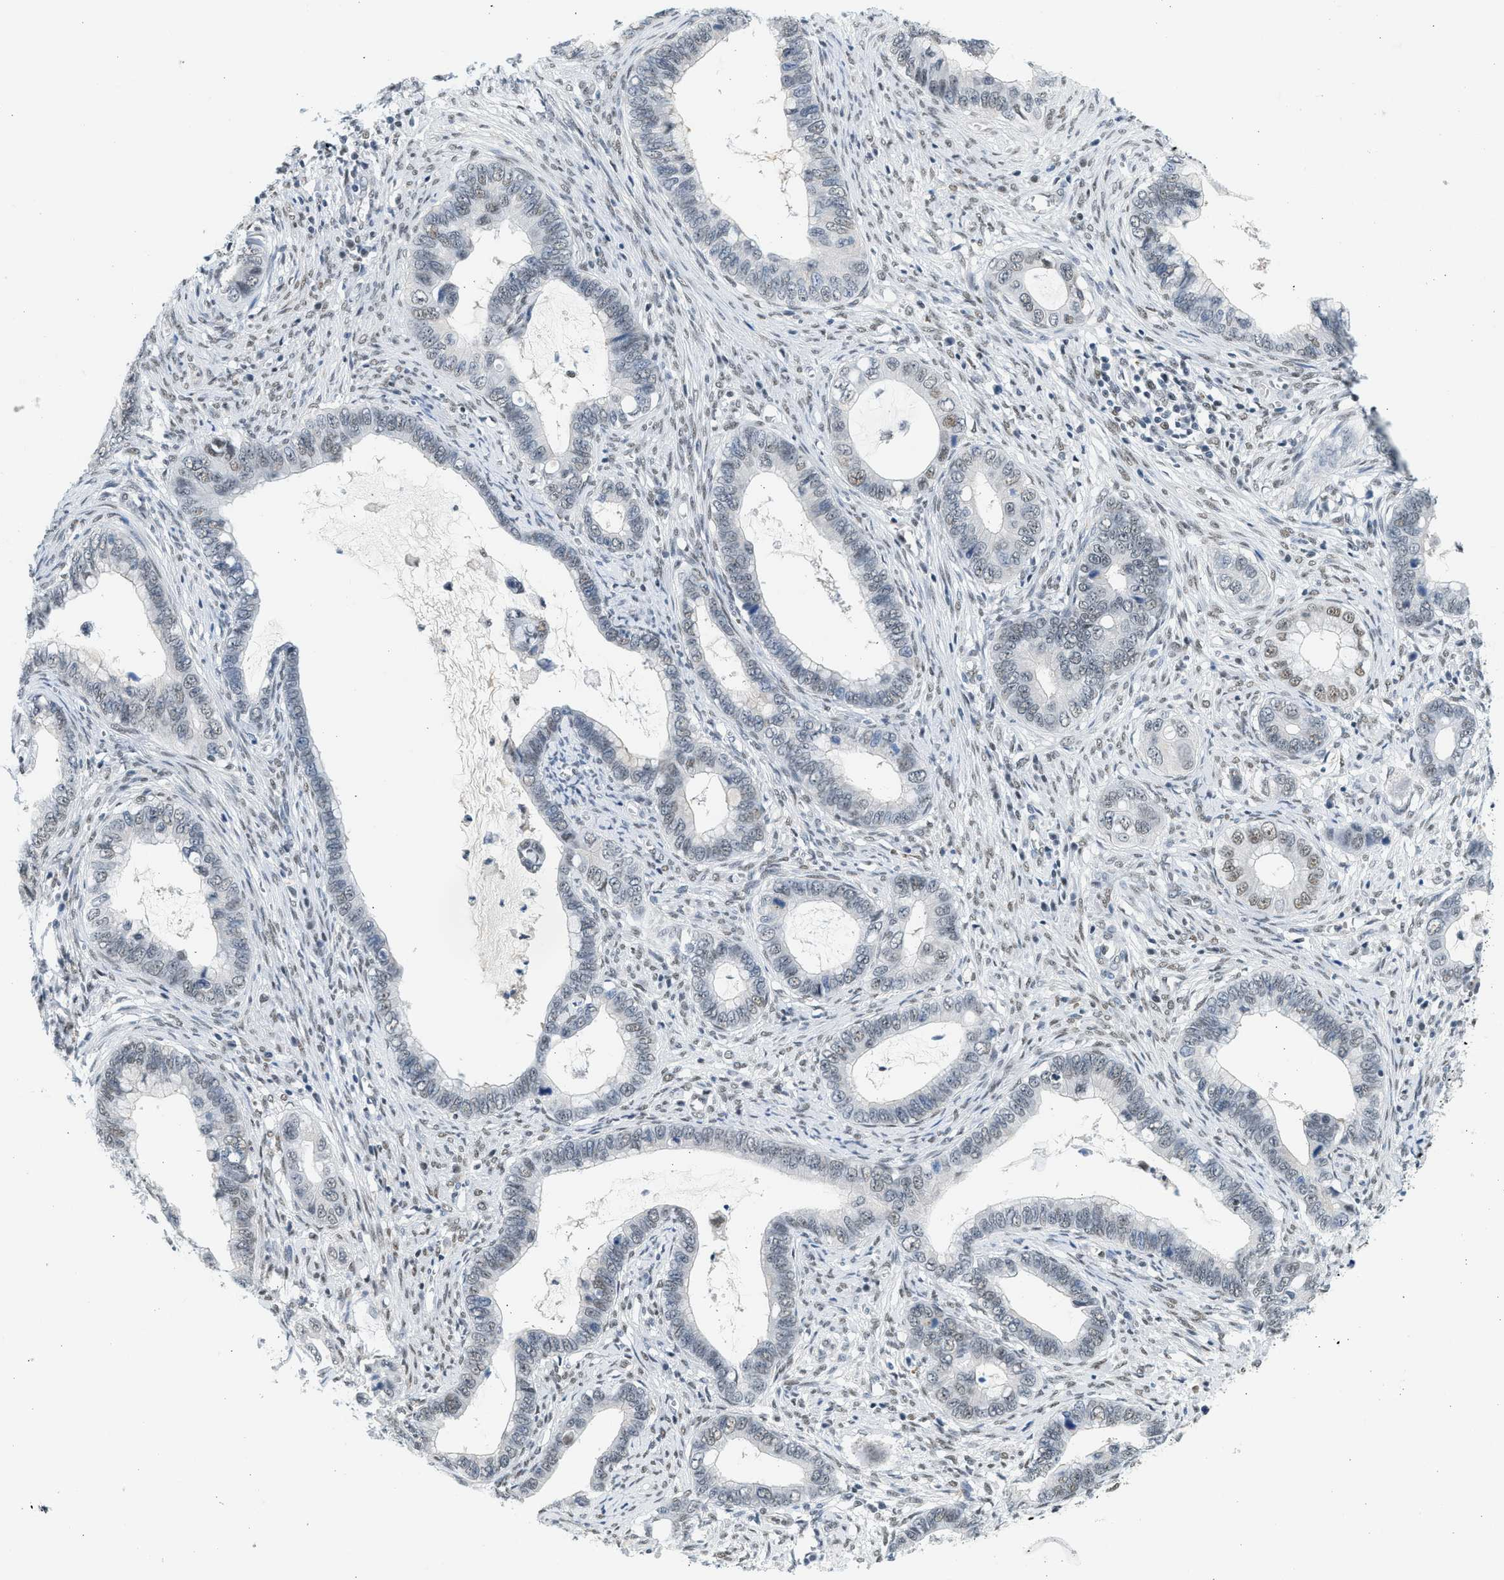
{"staining": {"intensity": "weak", "quantity": "25%-75%", "location": "nuclear"}, "tissue": "cervical cancer", "cell_type": "Tumor cells", "image_type": "cancer", "snomed": [{"axis": "morphology", "description": "Adenocarcinoma, NOS"}, {"axis": "topography", "description": "Cervix"}], "caption": "Approximately 25%-75% of tumor cells in human cervical cancer show weak nuclear protein staining as visualized by brown immunohistochemical staining.", "gene": "HIPK1", "patient": {"sex": "female", "age": 44}}